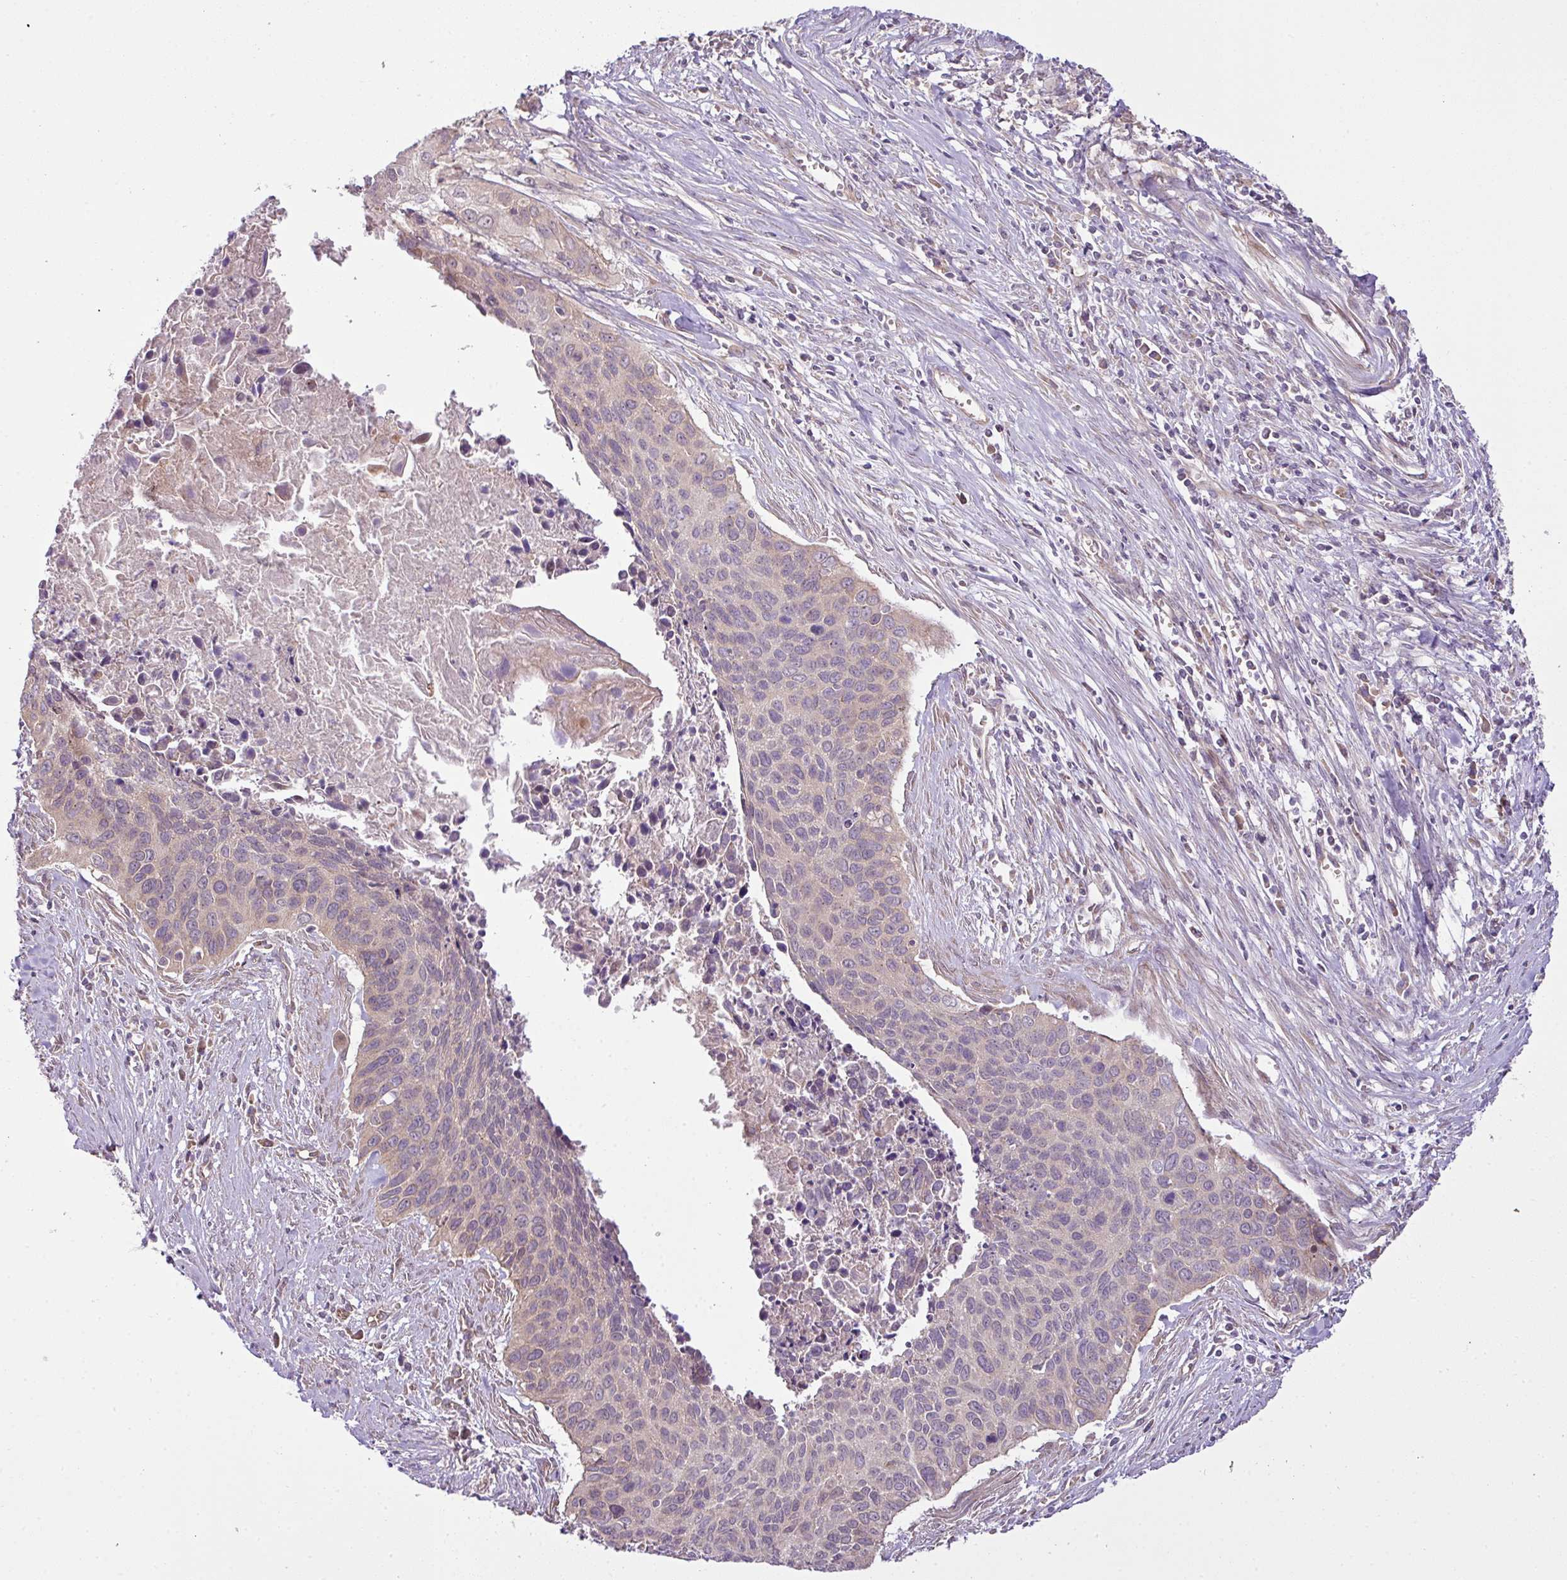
{"staining": {"intensity": "negative", "quantity": "none", "location": "none"}, "tissue": "cervical cancer", "cell_type": "Tumor cells", "image_type": "cancer", "snomed": [{"axis": "morphology", "description": "Squamous cell carcinoma, NOS"}, {"axis": "topography", "description": "Cervix"}], "caption": "This is a image of immunohistochemistry staining of cervical cancer (squamous cell carcinoma), which shows no expression in tumor cells.", "gene": "COX18", "patient": {"sex": "female", "age": 55}}